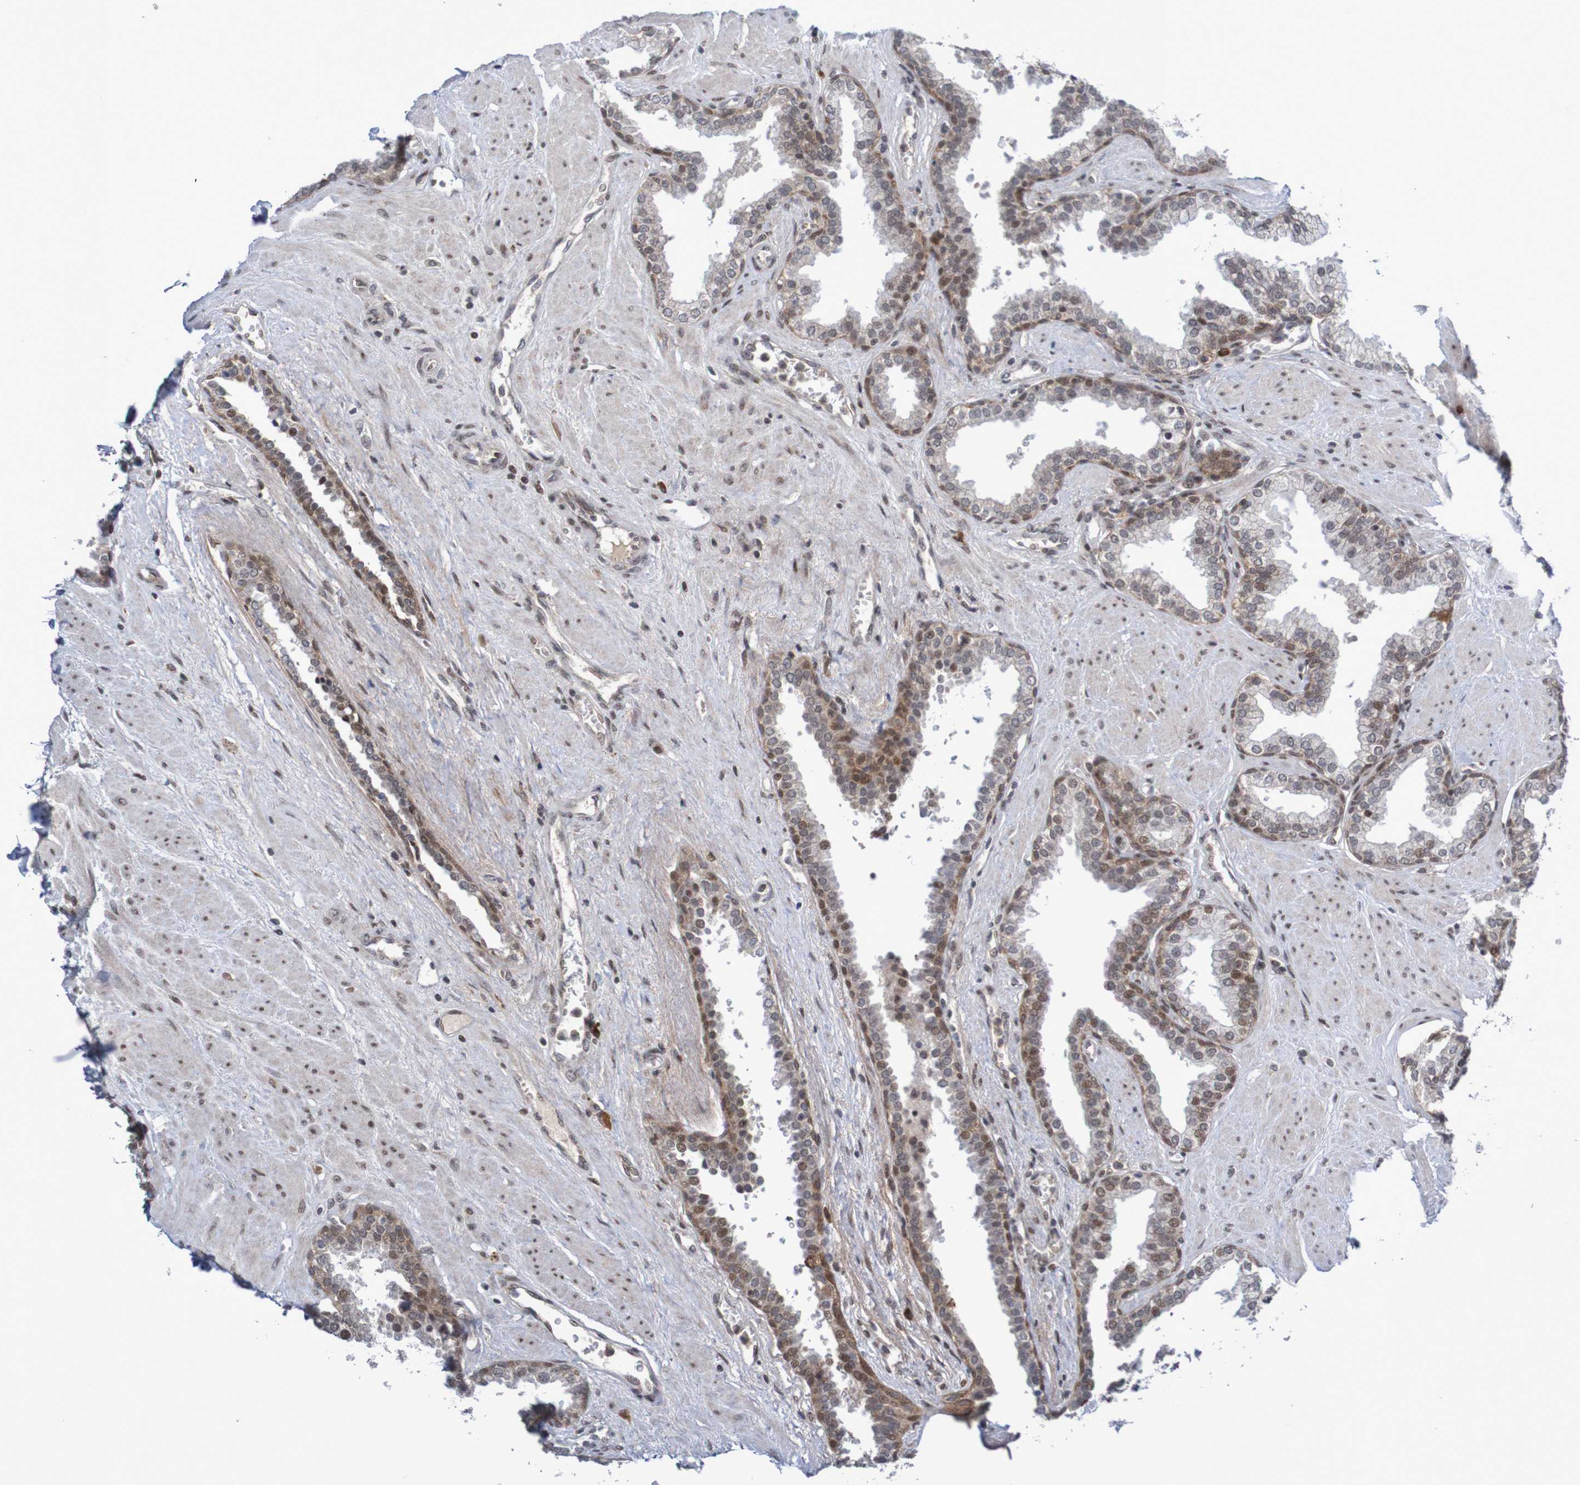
{"staining": {"intensity": "moderate", "quantity": "25%-75%", "location": "cytoplasmic/membranous"}, "tissue": "prostate", "cell_type": "Glandular cells", "image_type": "normal", "snomed": [{"axis": "morphology", "description": "Normal tissue, NOS"}, {"axis": "topography", "description": "Prostate"}], "caption": "Immunohistochemistry (IHC) staining of unremarkable prostate, which demonstrates medium levels of moderate cytoplasmic/membranous staining in approximately 25%-75% of glandular cells indicating moderate cytoplasmic/membranous protein expression. The staining was performed using DAB (brown) for protein detection and nuclei were counterstained in hematoxylin (blue).", "gene": "ITLN1", "patient": {"sex": "male", "age": 51}}